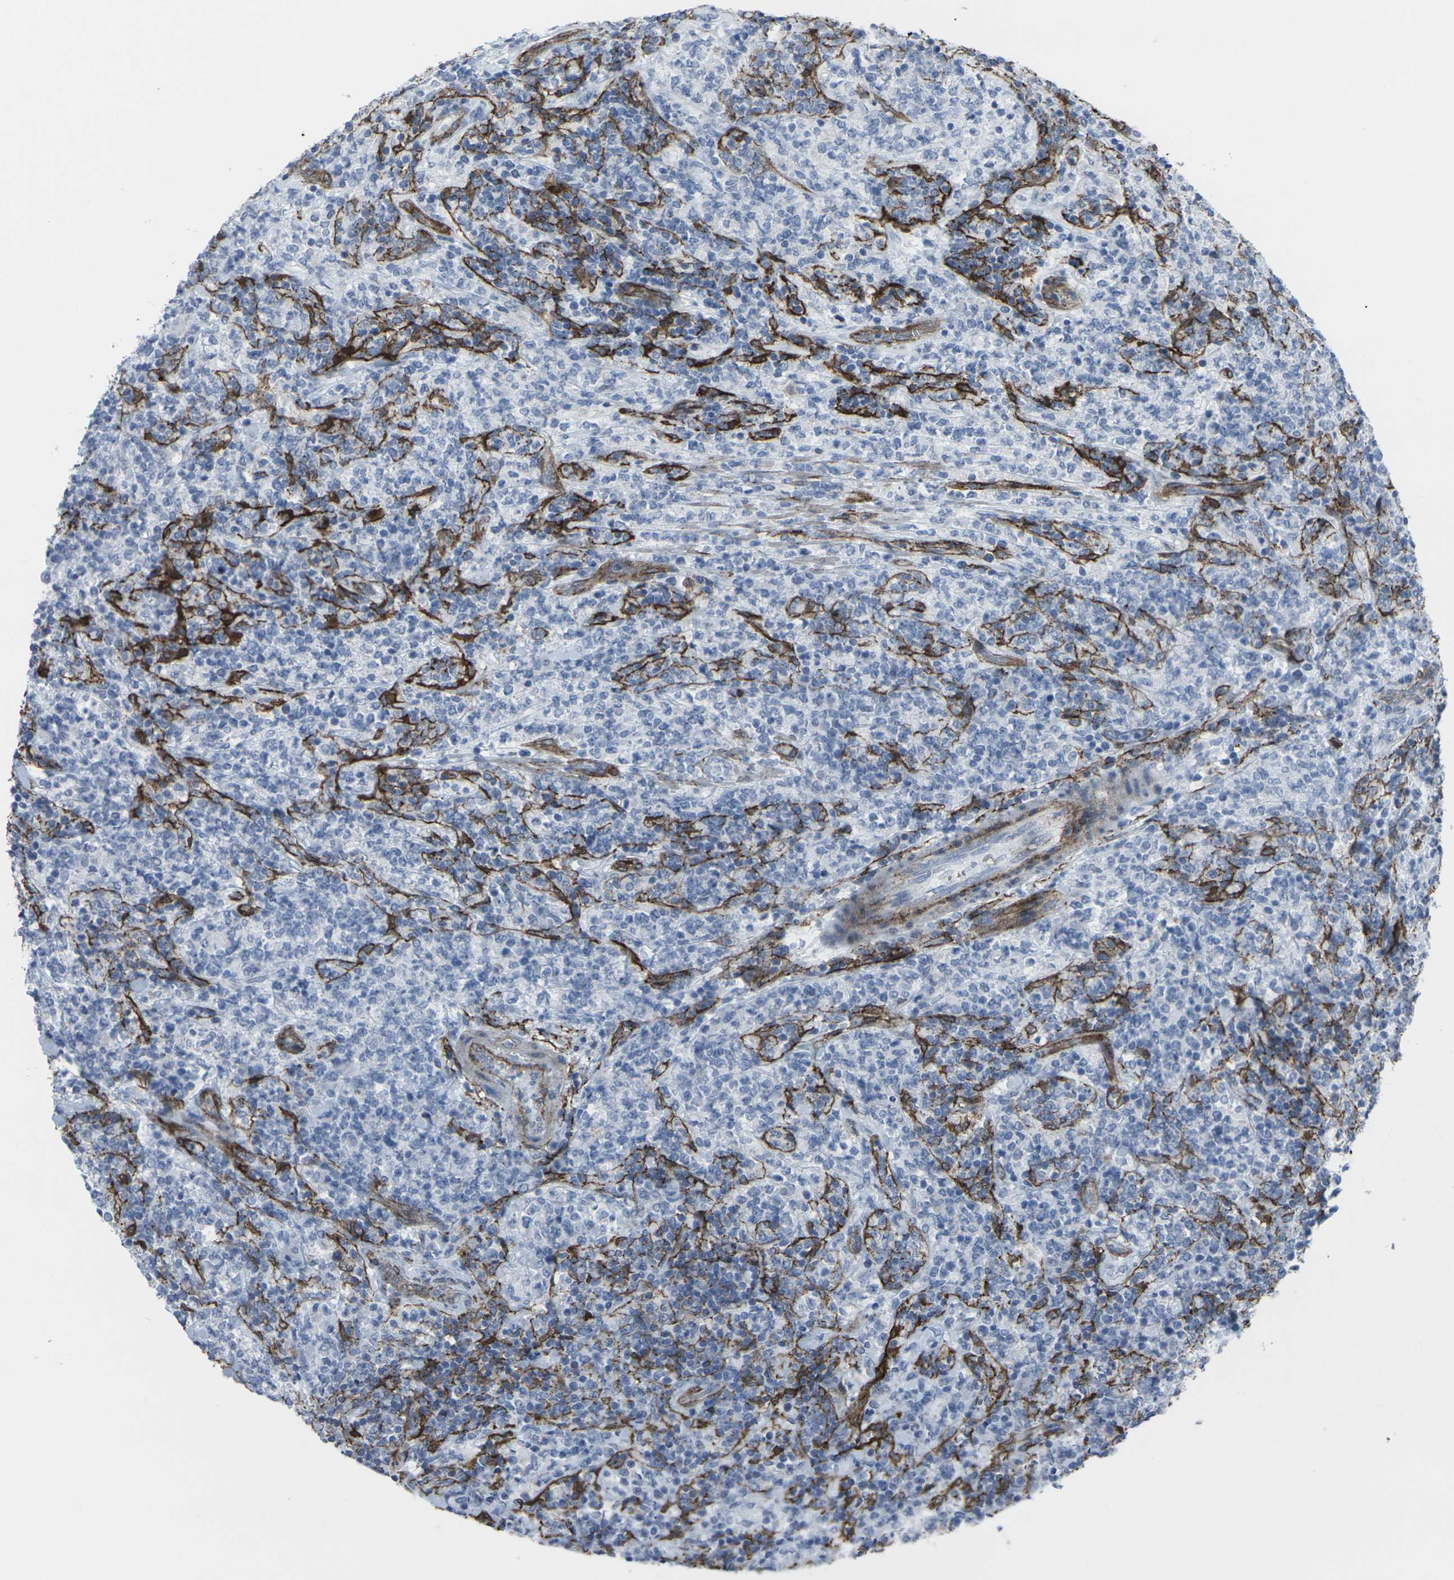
{"staining": {"intensity": "negative", "quantity": "none", "location": "none"}, "tissue": "lymphoma", "cell_type": "Tumor cells", "image_type": "cancer", "snomed": [{"axis": "morphology", "description": "Malignant lymphoma, non-Hodgkin's type, High grade"}, {"axis": "topography", "description": "Soft tissue"}], "caption": "High-grade malignant lymphoma, non-Hodgkin's type was stained to show a protein in brown. There is no significant positivity in tumor cells.", "gene": "CDH11", "patient": {"sex": "male", "age": 18}}